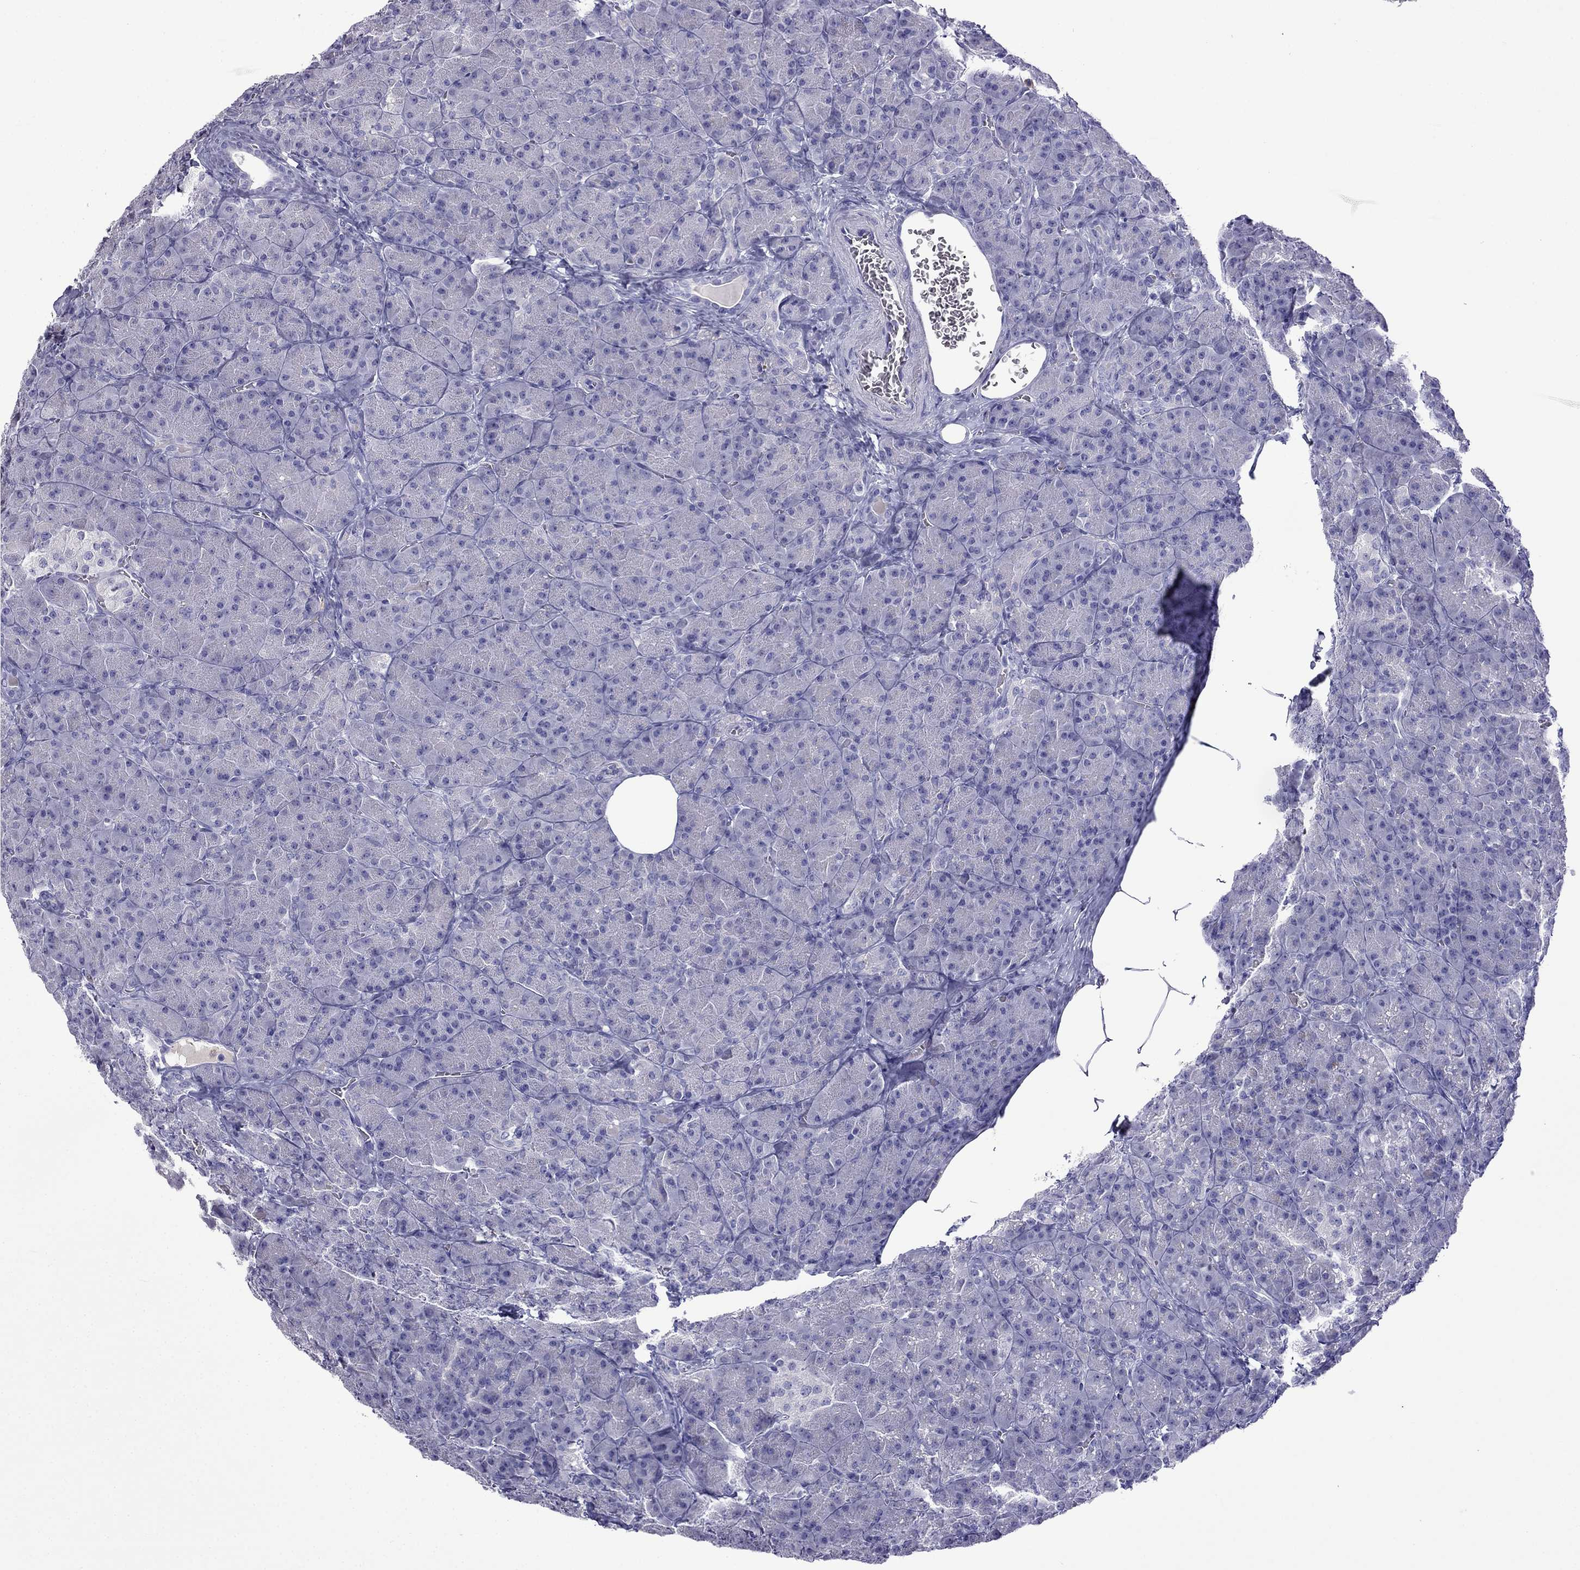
{"staining": {"intensity": "negative", "quantity": "none", "location": "none"}, "tissue": "pancreas", "cell_type": "Exocrine glandular cells", "image_type": "normal", "snomed": [{"axis": "morphology", "description": "Normal tissue, NOS"}, {"axis": "topography", "description": "Pancreas"}], "caption": "This is a micrograph of immunohistochemistry (IHC) staining of normal pancreas, which shows no positivity in exocrine glandular cells.", "gene": "CDHR4", "patient": {"sex": "male", "age": 57}}